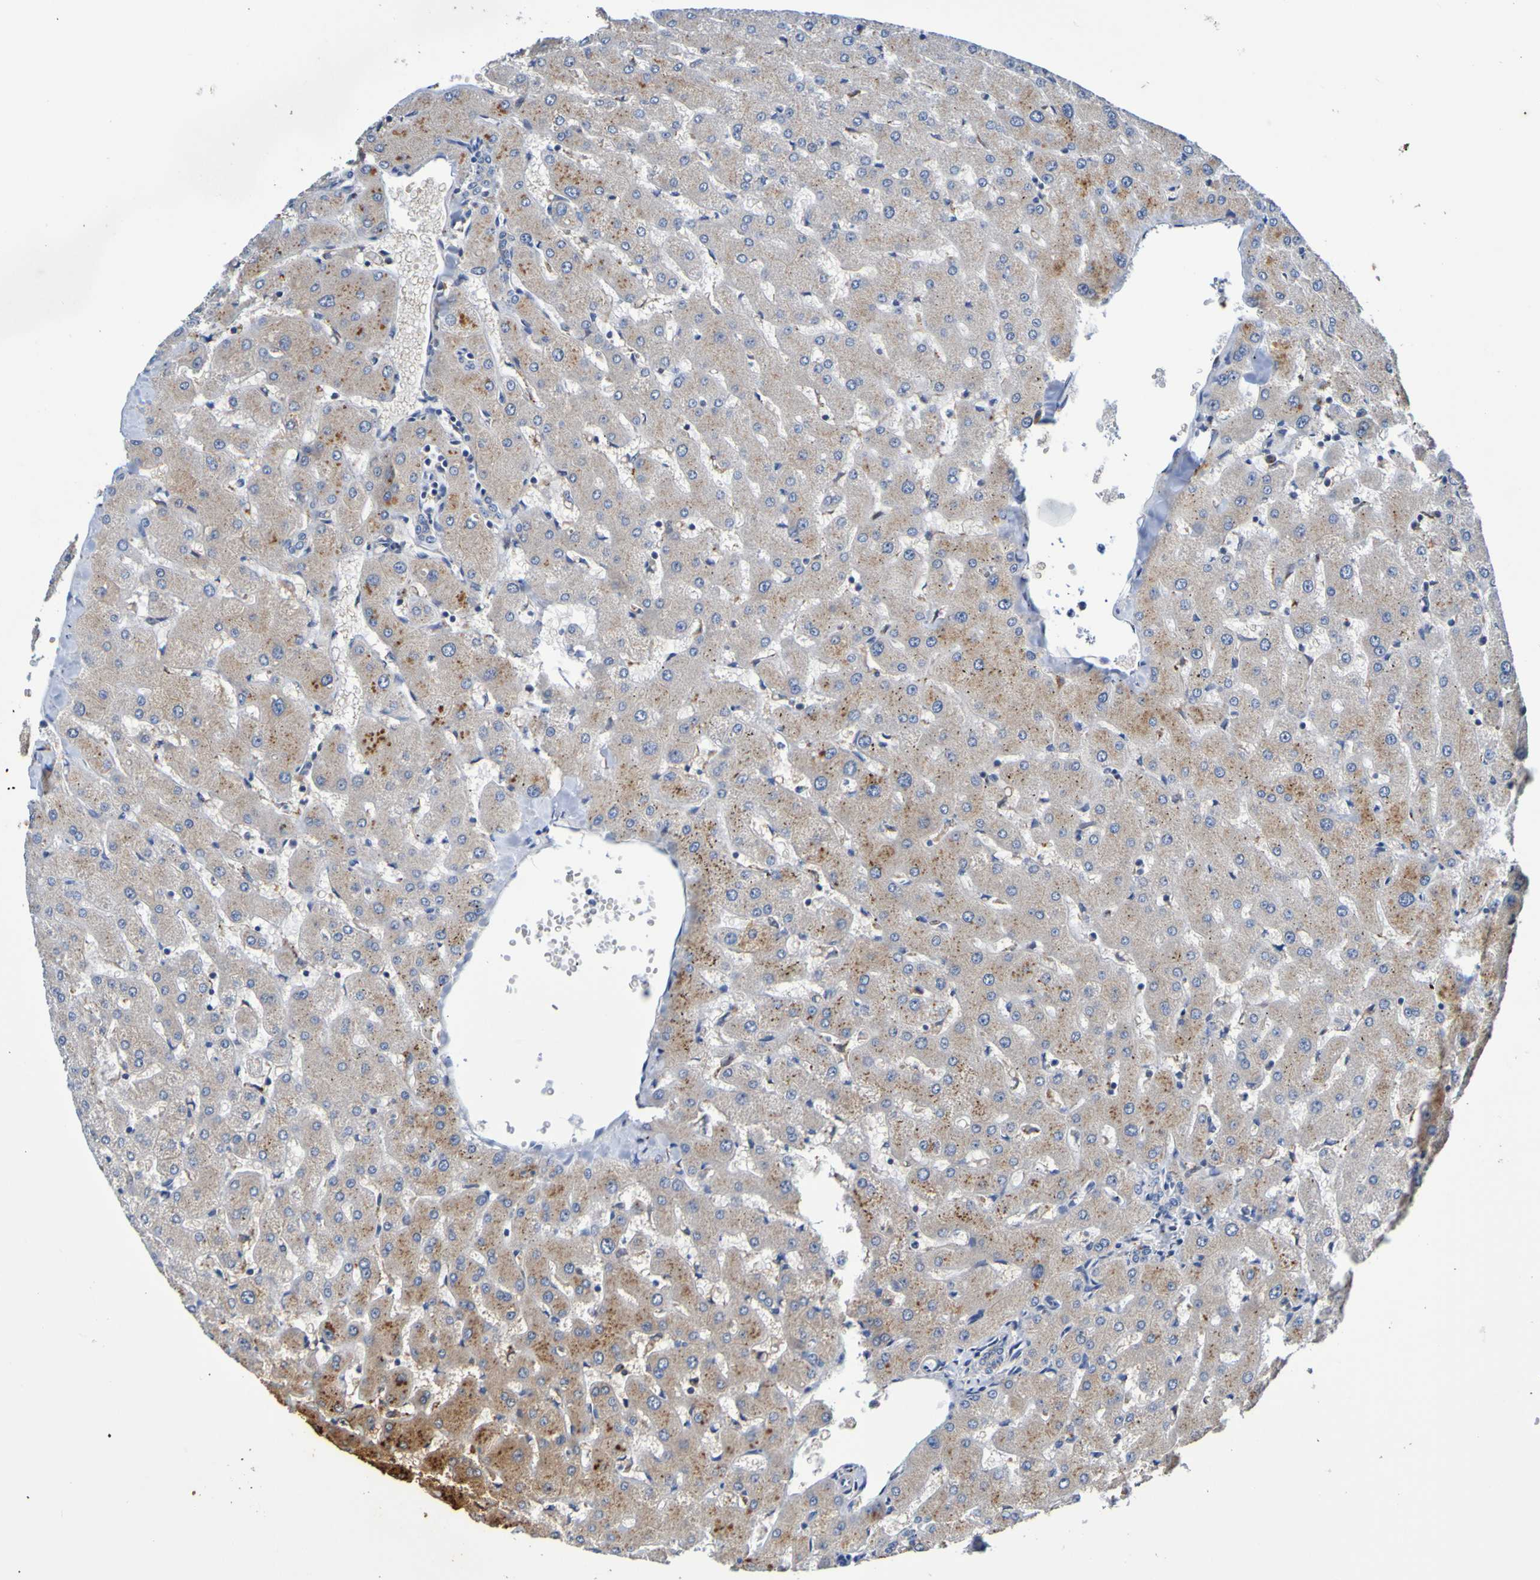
{"staining": {"intensity": "negative", "quantity": "none", "location": "none"}, "tissue": "liver", "cell_type": "Cholangiocytes", "image_type": "normal", "snomed": [{"axis": "morphology", "description": "Normal tissue, NOS"}, {"axis": "topography", "description": "Liver"}], "caption": "Benign liver was stained to show a protein in brown. There is no significant staining in cholangiocytes.", "gene": "METAP2", "patient": {"sex": "female", "age": 63}}